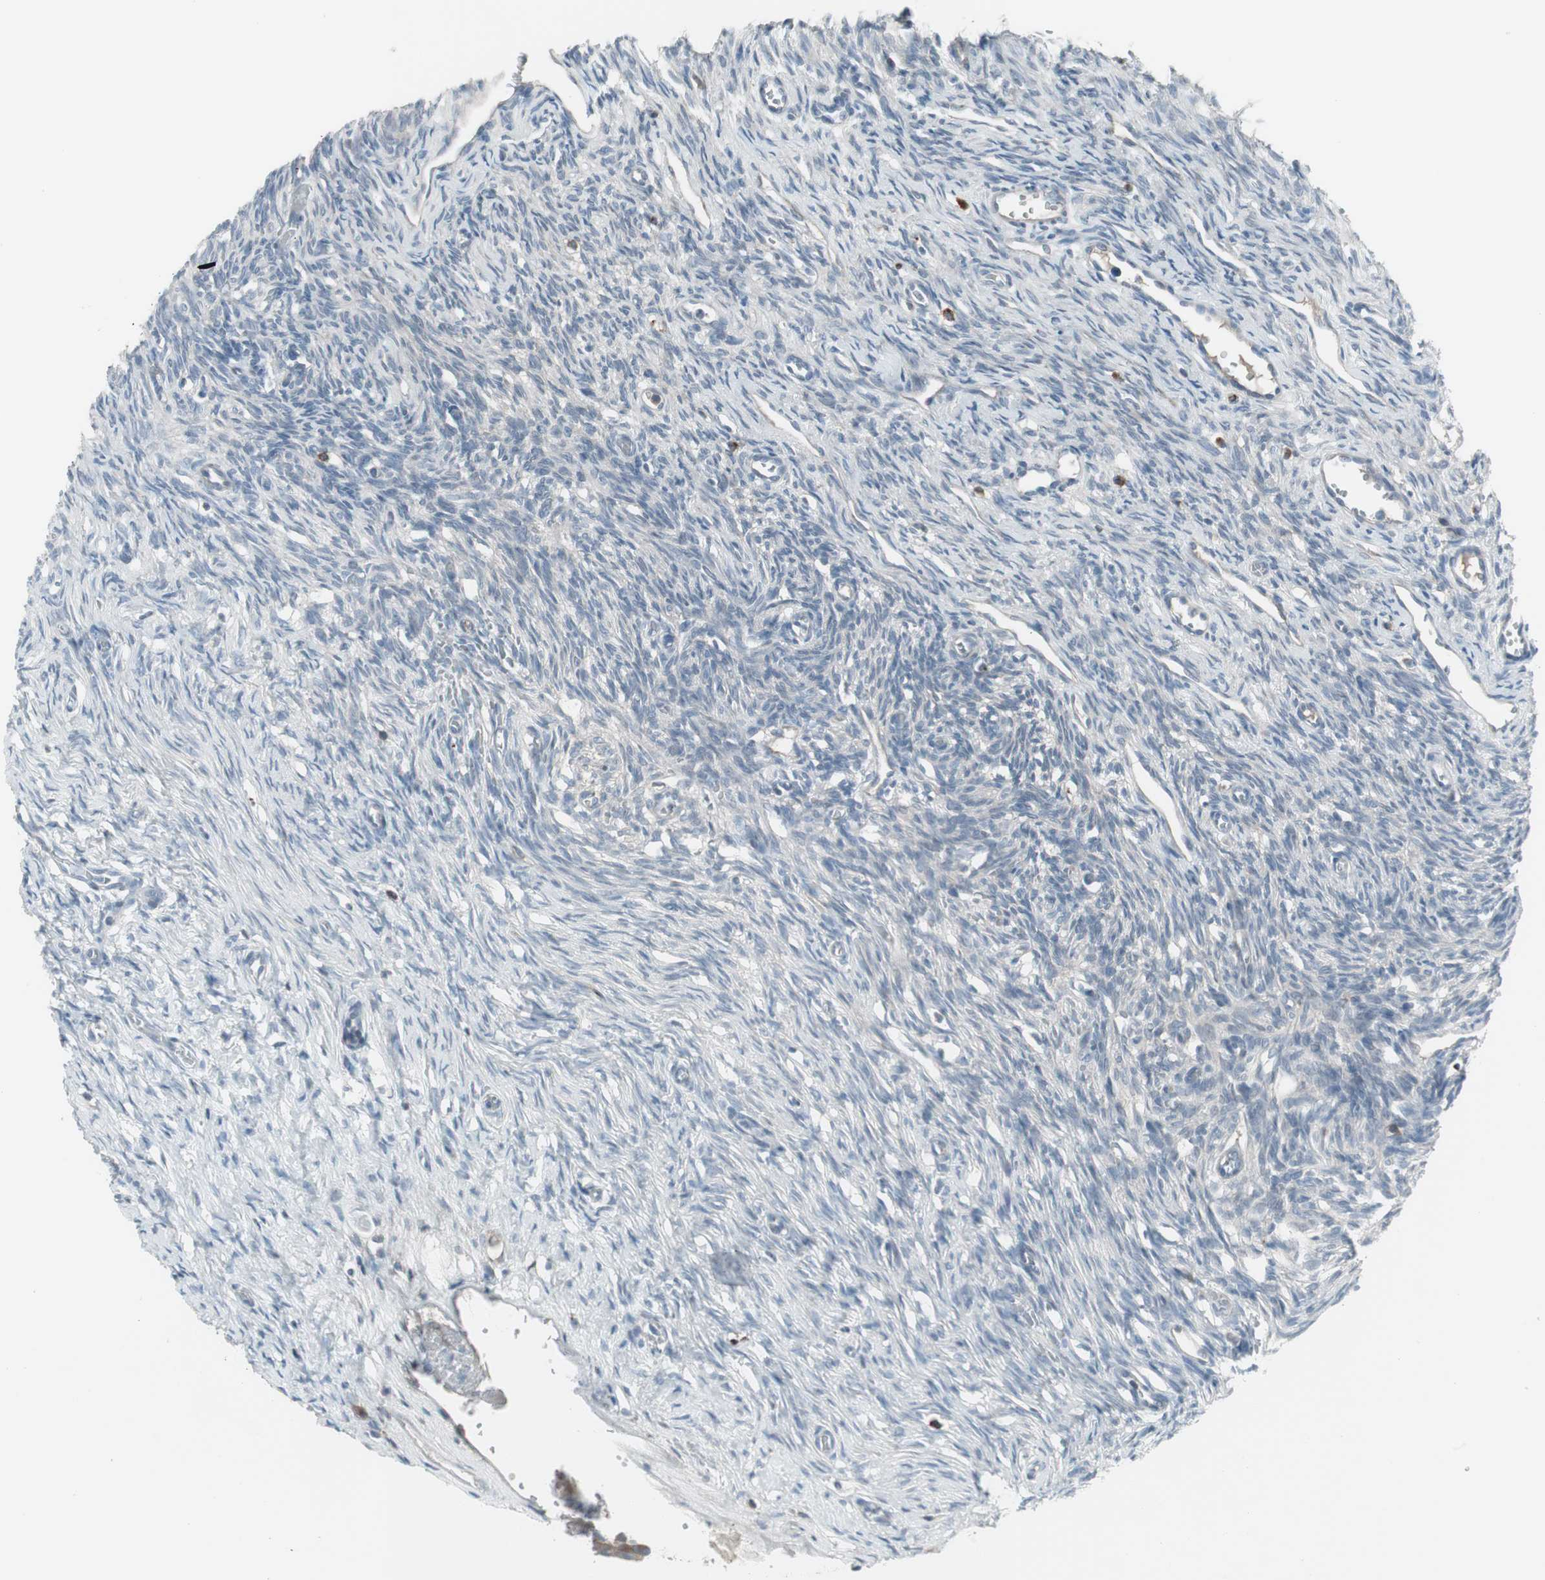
{"staining": {"intensity": "negative", "quantity": "none", "location": "none"}, "tissue": "ovary", "cell_type": "Ovarian stroma cells", "image_type": "normal", "snomed": [{"axis": "morphology", "description": "Normal tissue, NOS"}, {"axis": "topography", "description": "Ovary"}], "caption": "IHC of benign human ovary displays no positivity in ovarian stroma cells.", "gene": "ZSCAN32", "patient": {"sex": "female", "age": 33}}